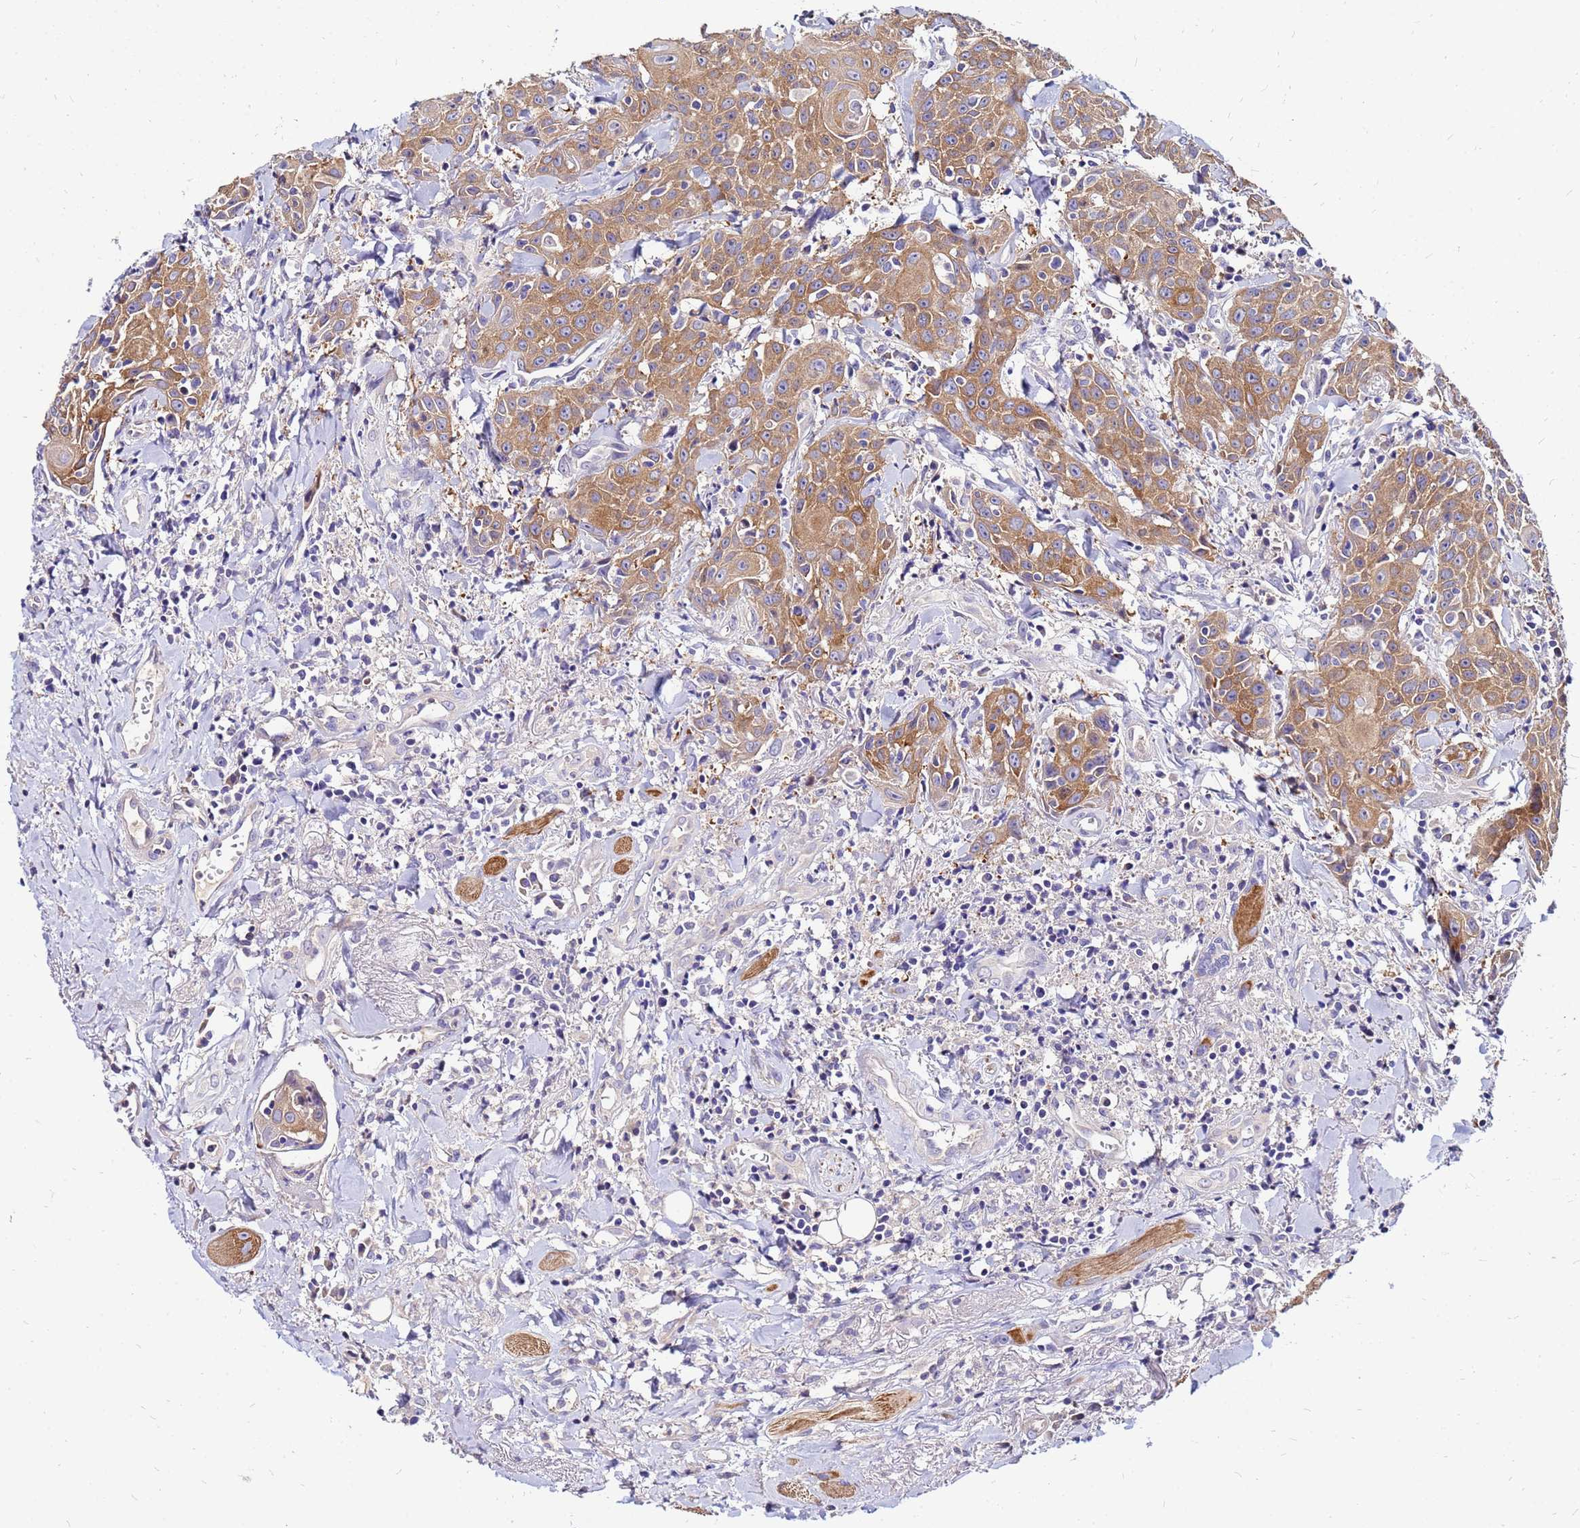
{"staining": {"intensity": "moderate", "quantity": ">75%", "location": "cytoplasmic/membranous"}, "tissue": "head and neck cancer", "cell_type": "Tumor cells", "image_type": "cancer", "snomed": [{"axis": "morphology", "description": "Squamous cell carcinoma, NOS"}, {"axis": "topography", "description": "Oral tissue"}, {"axis": "topography", "description": "Head-Neck"}], "caption": "Immunohistochemistry micrograph of neoplastic tissue: squamous cell carcinoma (head and neck) stained using immunohistochemistry (IHC) displays medium levels of moderate protein expression localized specifically in the cytoplasmic/membranous of tumor cells, appearing as a cytoplasmic/membranous brown color.", "gene": "ARHGEF5", "patient": {"sex": "female", "age": 82}}